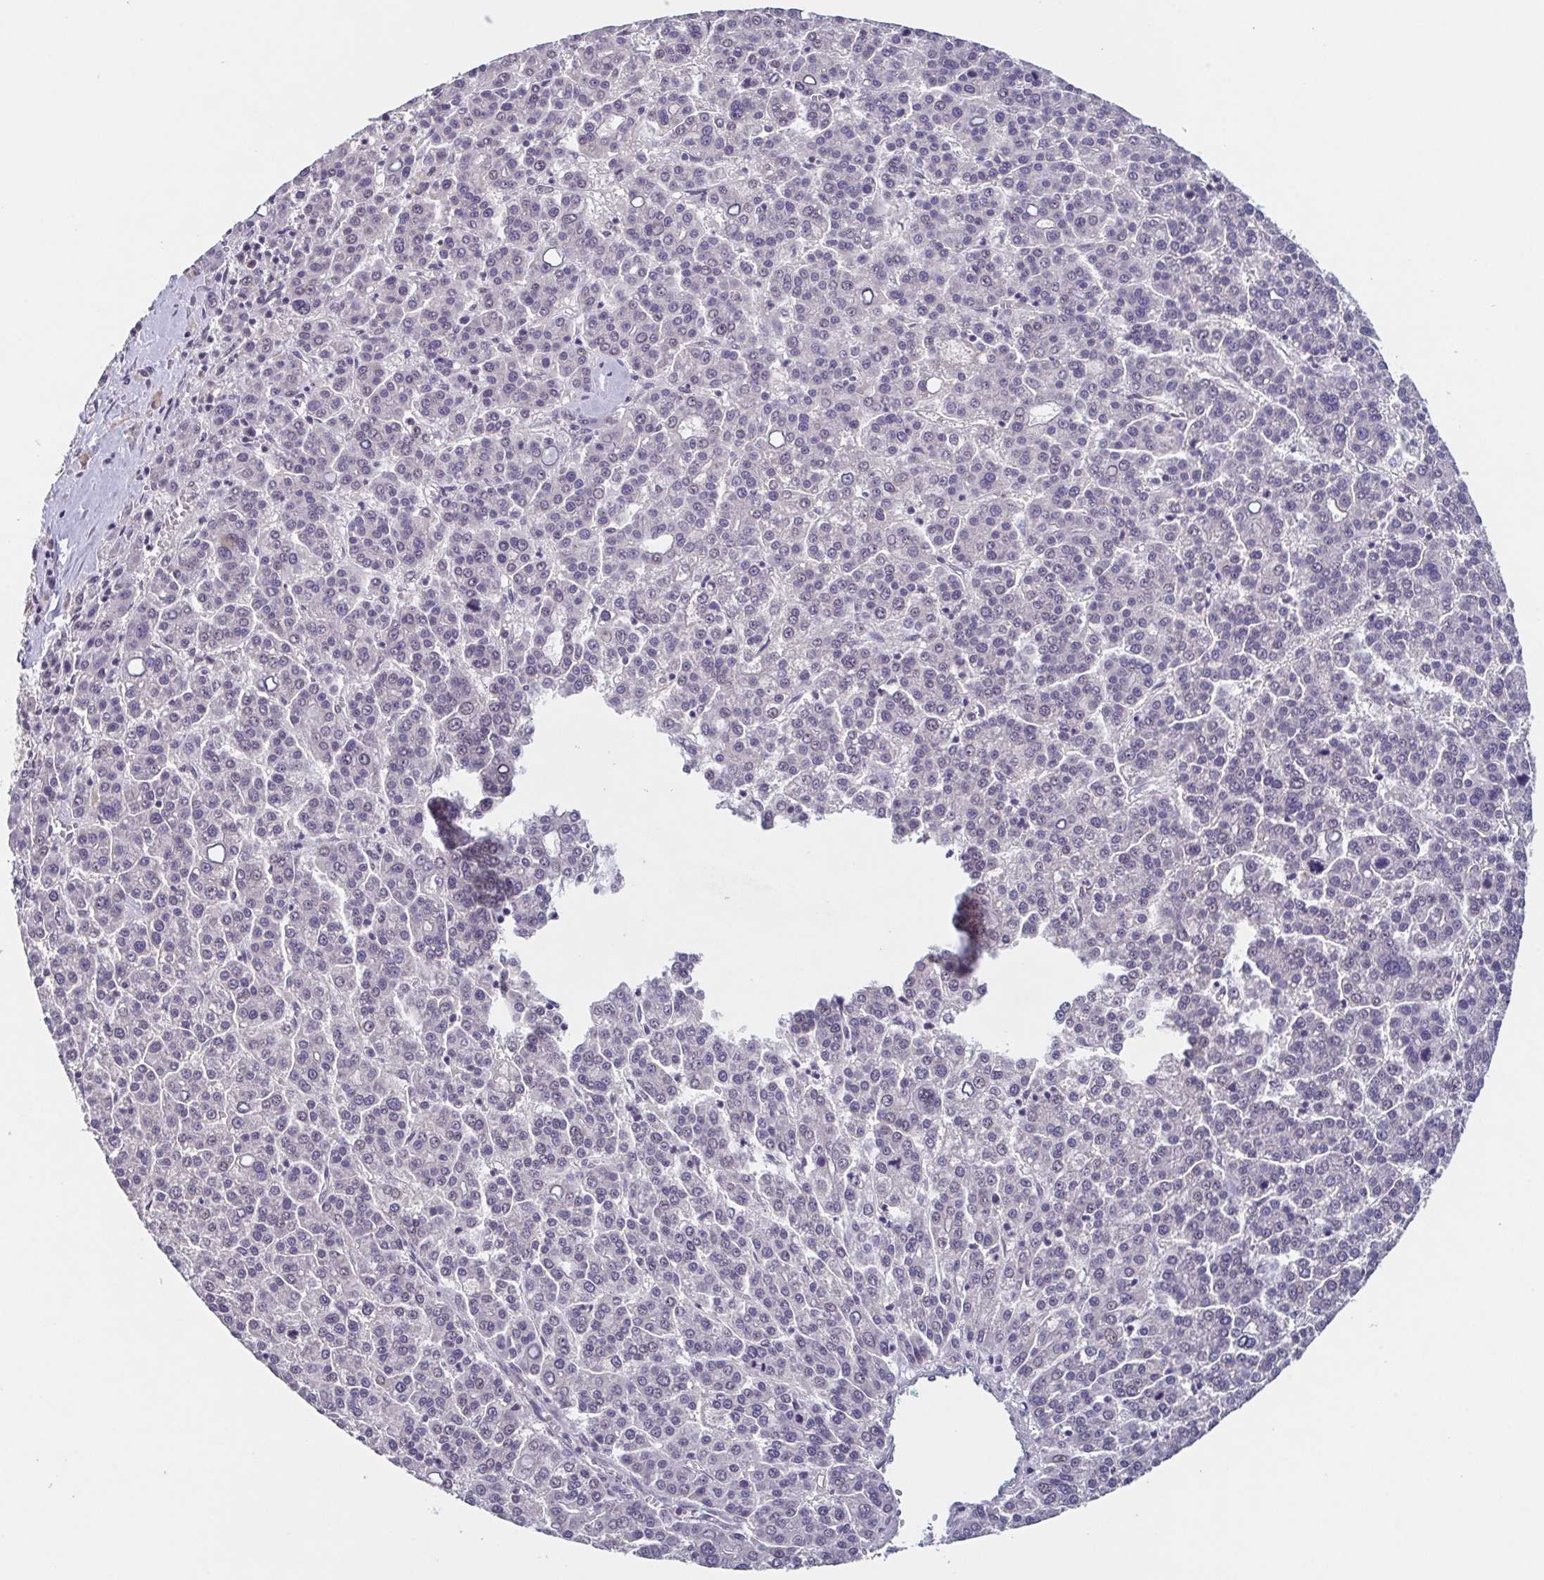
{"staining": {"intensity": "negative", "quantity": "none", "location": "none"}, "tissue": "liver cancer", "cell_type": "Tumor cells", "image_type": "cancer", "snomed": [{"axis": "morphology", "description": "Carcinoma, Hepatocellular, NOS"}, {"axis": "topography", "description": "Liver"}], "caption": "The histopathology image exhibits no significant positivity in tumor cells of hepatocellular carcinoma (liver).", "gene": "GHRL", "patient": {"sex": "female", "age": 58}}